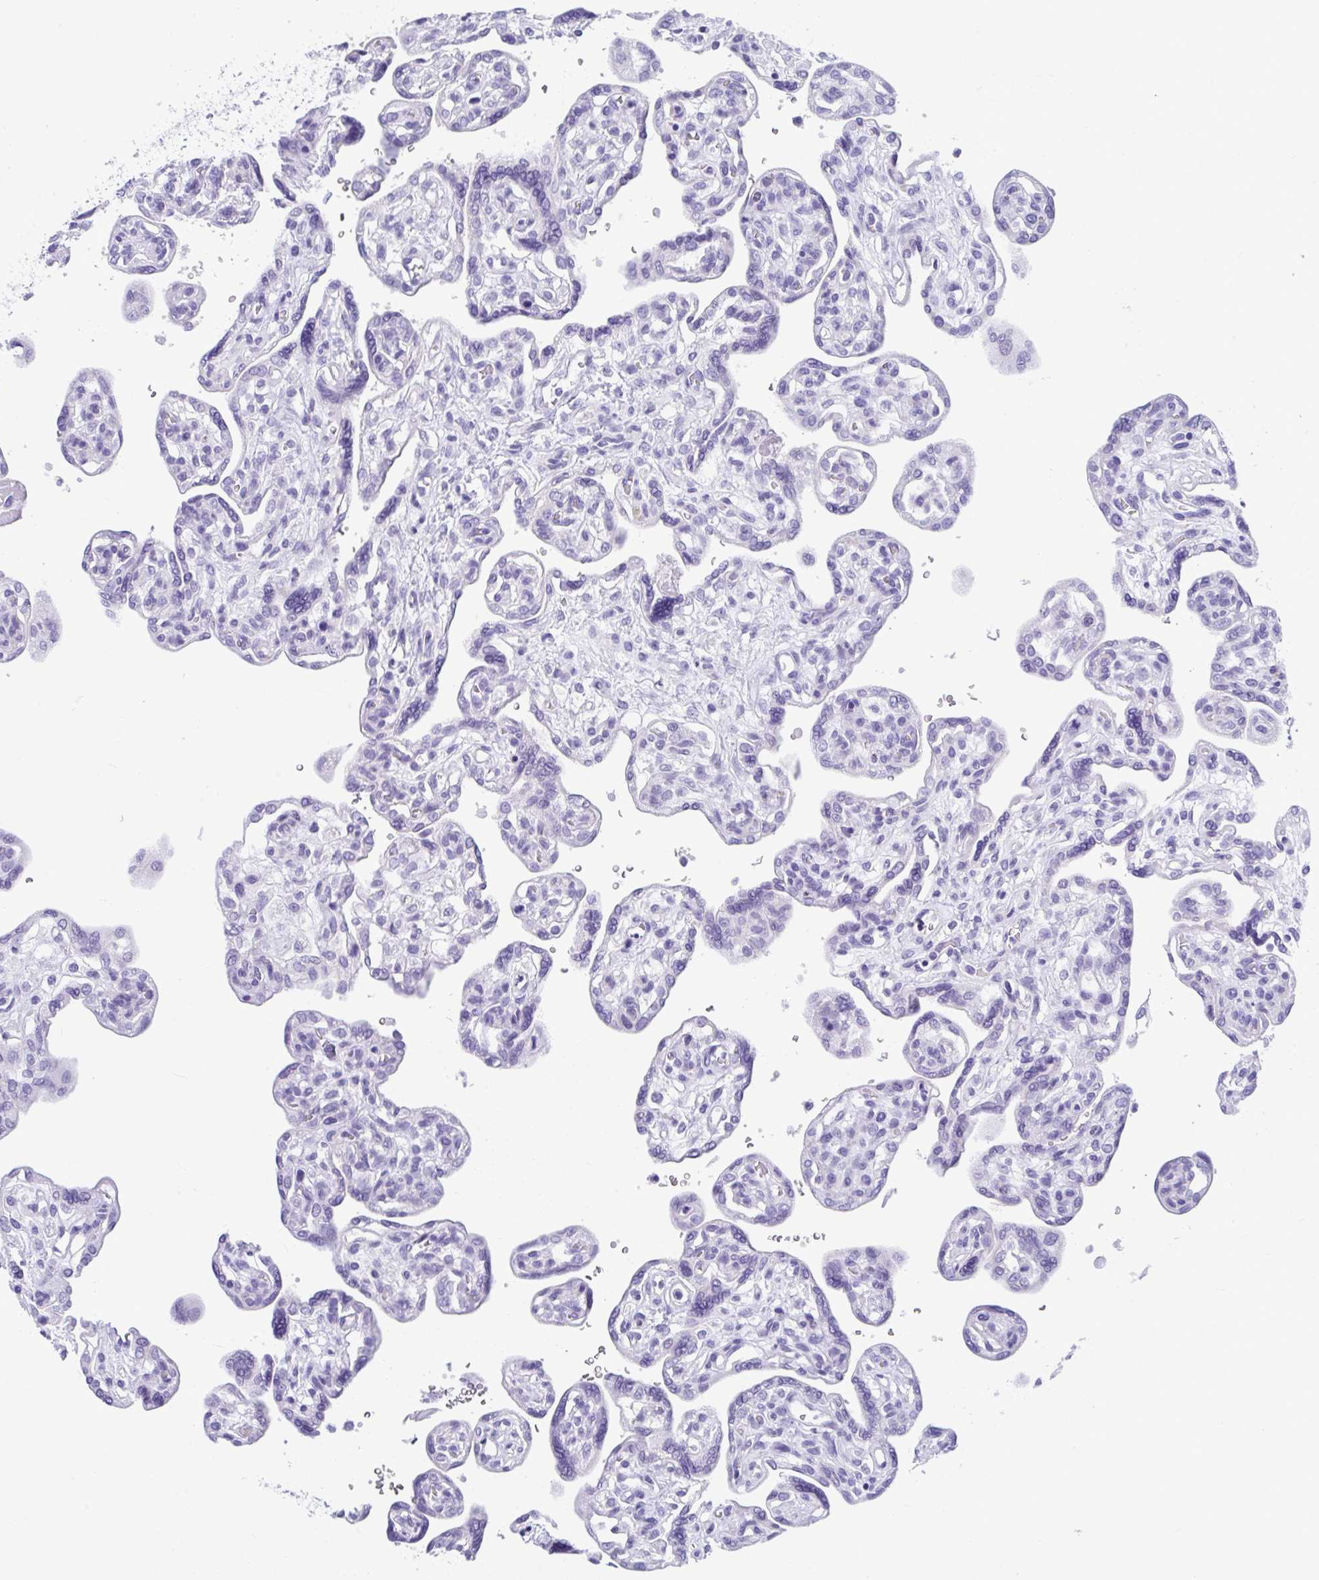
{"staining": {"intensity": "moderate", "quantity": "<25%", "location": "nuclear"}, "tissue": "placenta", "cell_type": "Decidual cells", "image_type": "normal", "snomed": [{"axis": "morphology", "description": "Normal tissue, NOS"}, {"axis": "topography", "description": "Placenta"}], "caption": "Decidual cells display moderate nuclear staining in about <25% of cells in unremarkable placenta.", "gene": "ISL1", "patient": {"sex": "female", "age": 39}}